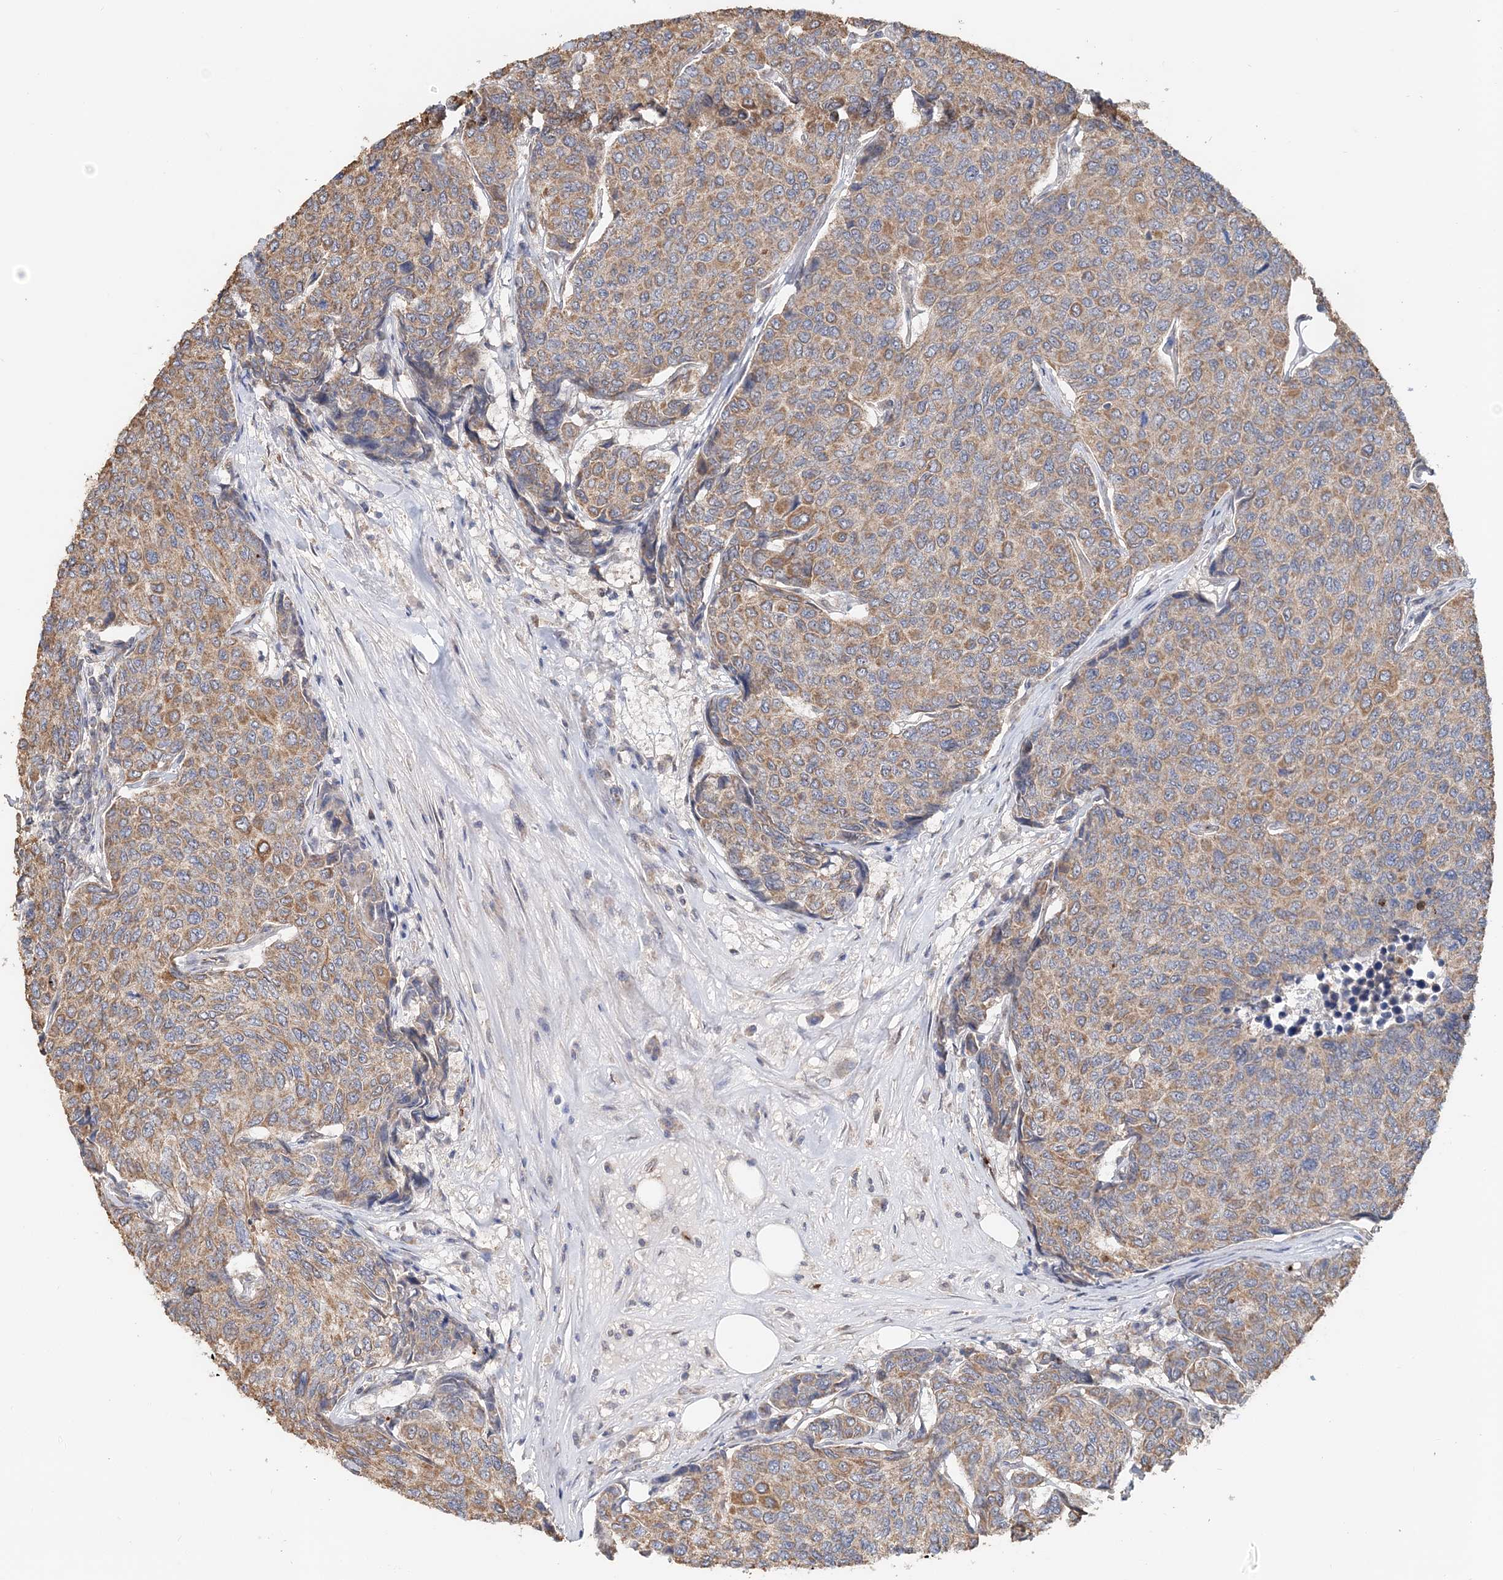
{"staining": {"intensity": "moderate", "quantity": "25%-75%", "location": "cytoplasmic/membranous"}, "tissue": "breast cancer", "cell_type": "Tumor cells", "image_type": "cancer", "snomed": [{"axis": "morphology", "description": "Duct carcinoma"}, {"axis": "topography", "description": "Breast"}], "caption": "This is a micrograph of IHC staining of breast infiltrating ductal carcinoma, which shows moderate expression in the cytoplasmic/membranous of tumor cells.", "gene": "FBXO38", "patient": {"sex": "female", "age": 55}}